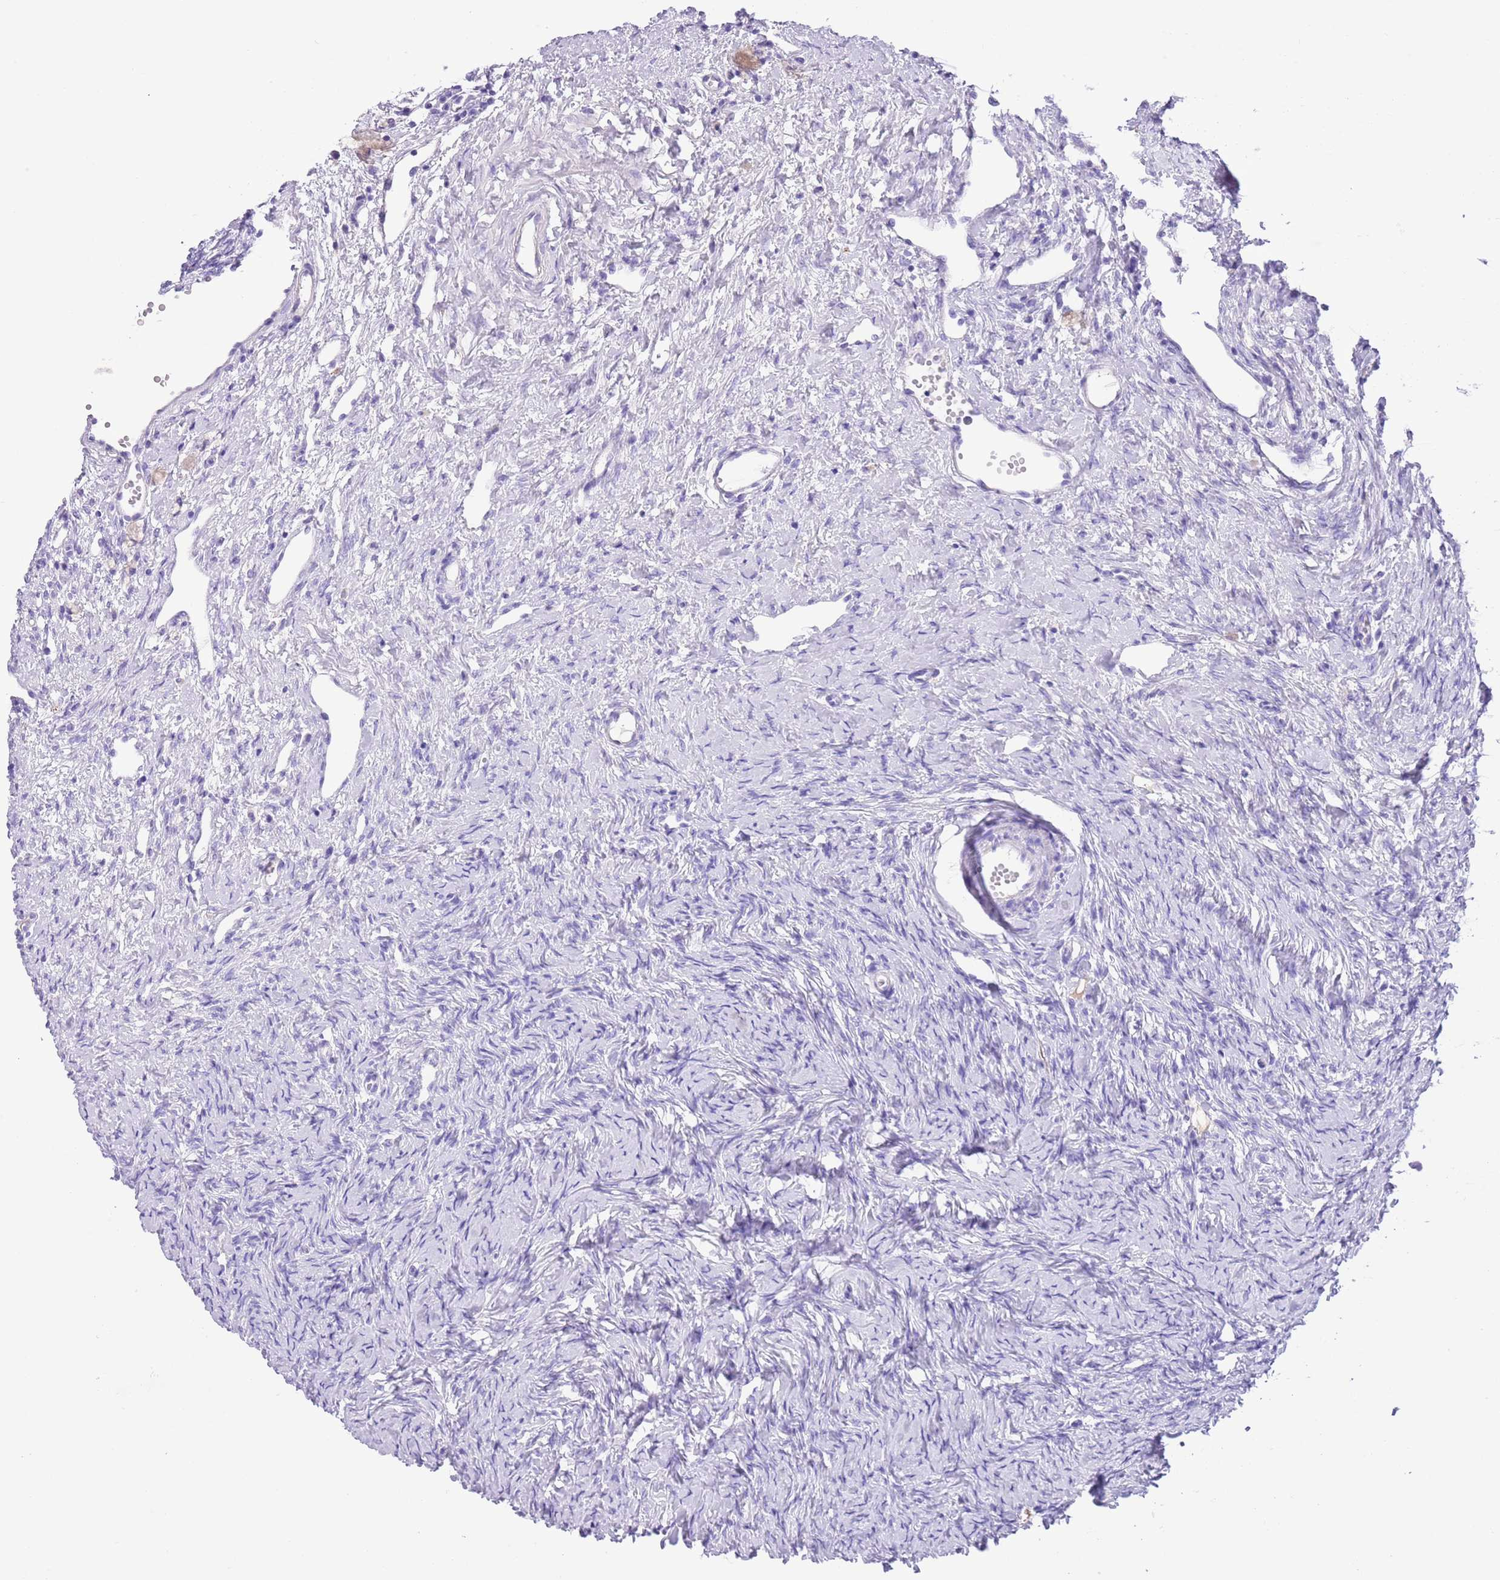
{"staining": {"intensity": "negative", "quantity": "none", "location": "none"}, "tissue": "ovary", "cell_type": "Follicle cells", "image_type": "normal", "snomed": [{"axis": "morphology", "description": "Normal tissue, NOS"}, {"axis": "topography", "description": "Ovary"}], "caption": "DAB immunohistochemical staining of normal human ovary reveals no significant expression in follicle cells.", "gene": "TBC1D10B", "patient": {"sex": "female", "age": 51}}